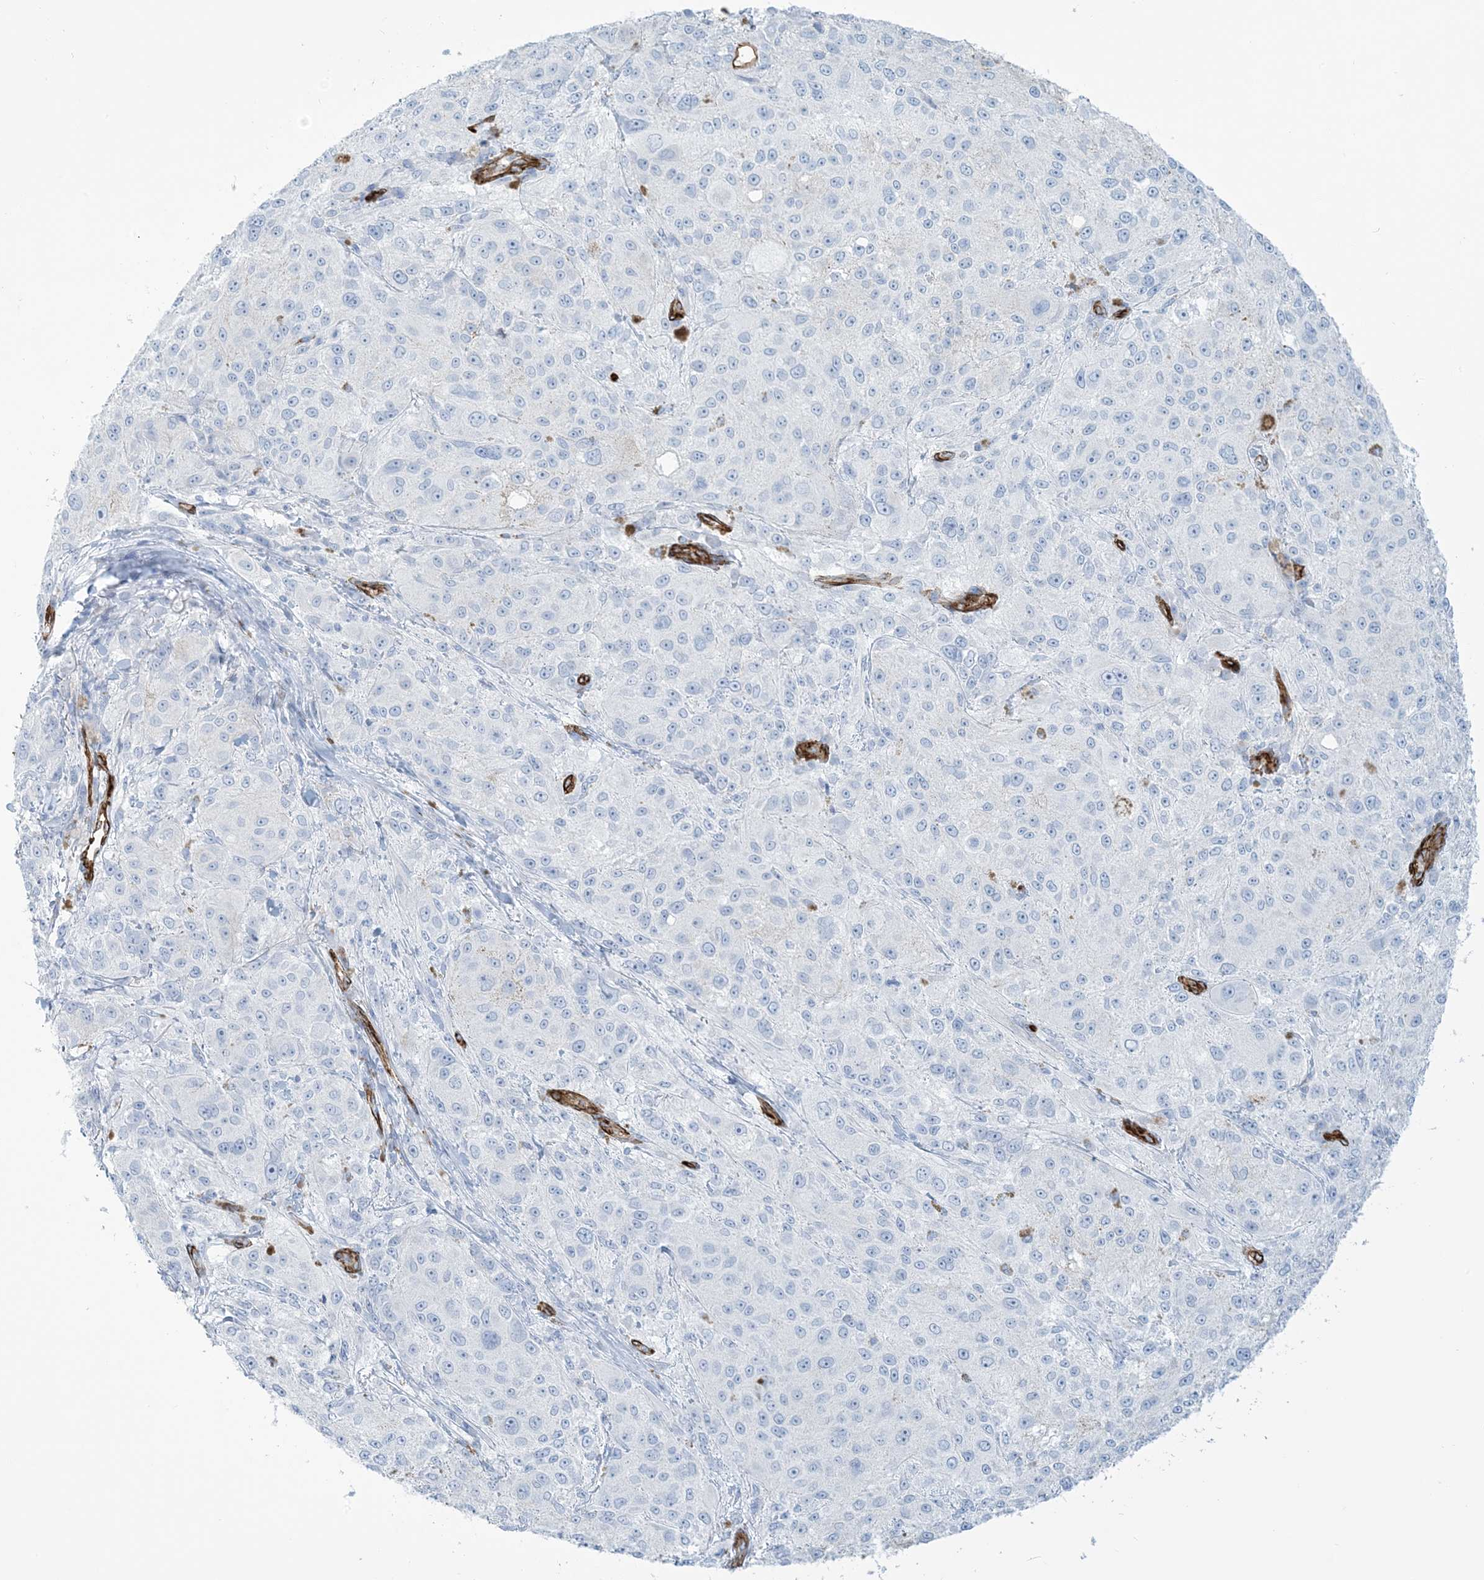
{"staining": {"intensity": "negative", "quantity": "none", "location": "none"}, "tissue": "melanoma", "cell_type": "Tumor cells", "image_type": "cancer", "snomed": [{"axis": "morphology", "description": "Necrosis, NOS"}, {"axis": "morphology", "description": "Malignant melanoma, NOS"}, {"axis": "topography", "description": "Skin"}], "caption": "Melanoma stained for a protein using immunohistochemistry shows no positivity tumor cells.", "gene": "EPS8L3", "patient": {"sex": "female", "age": 87}}